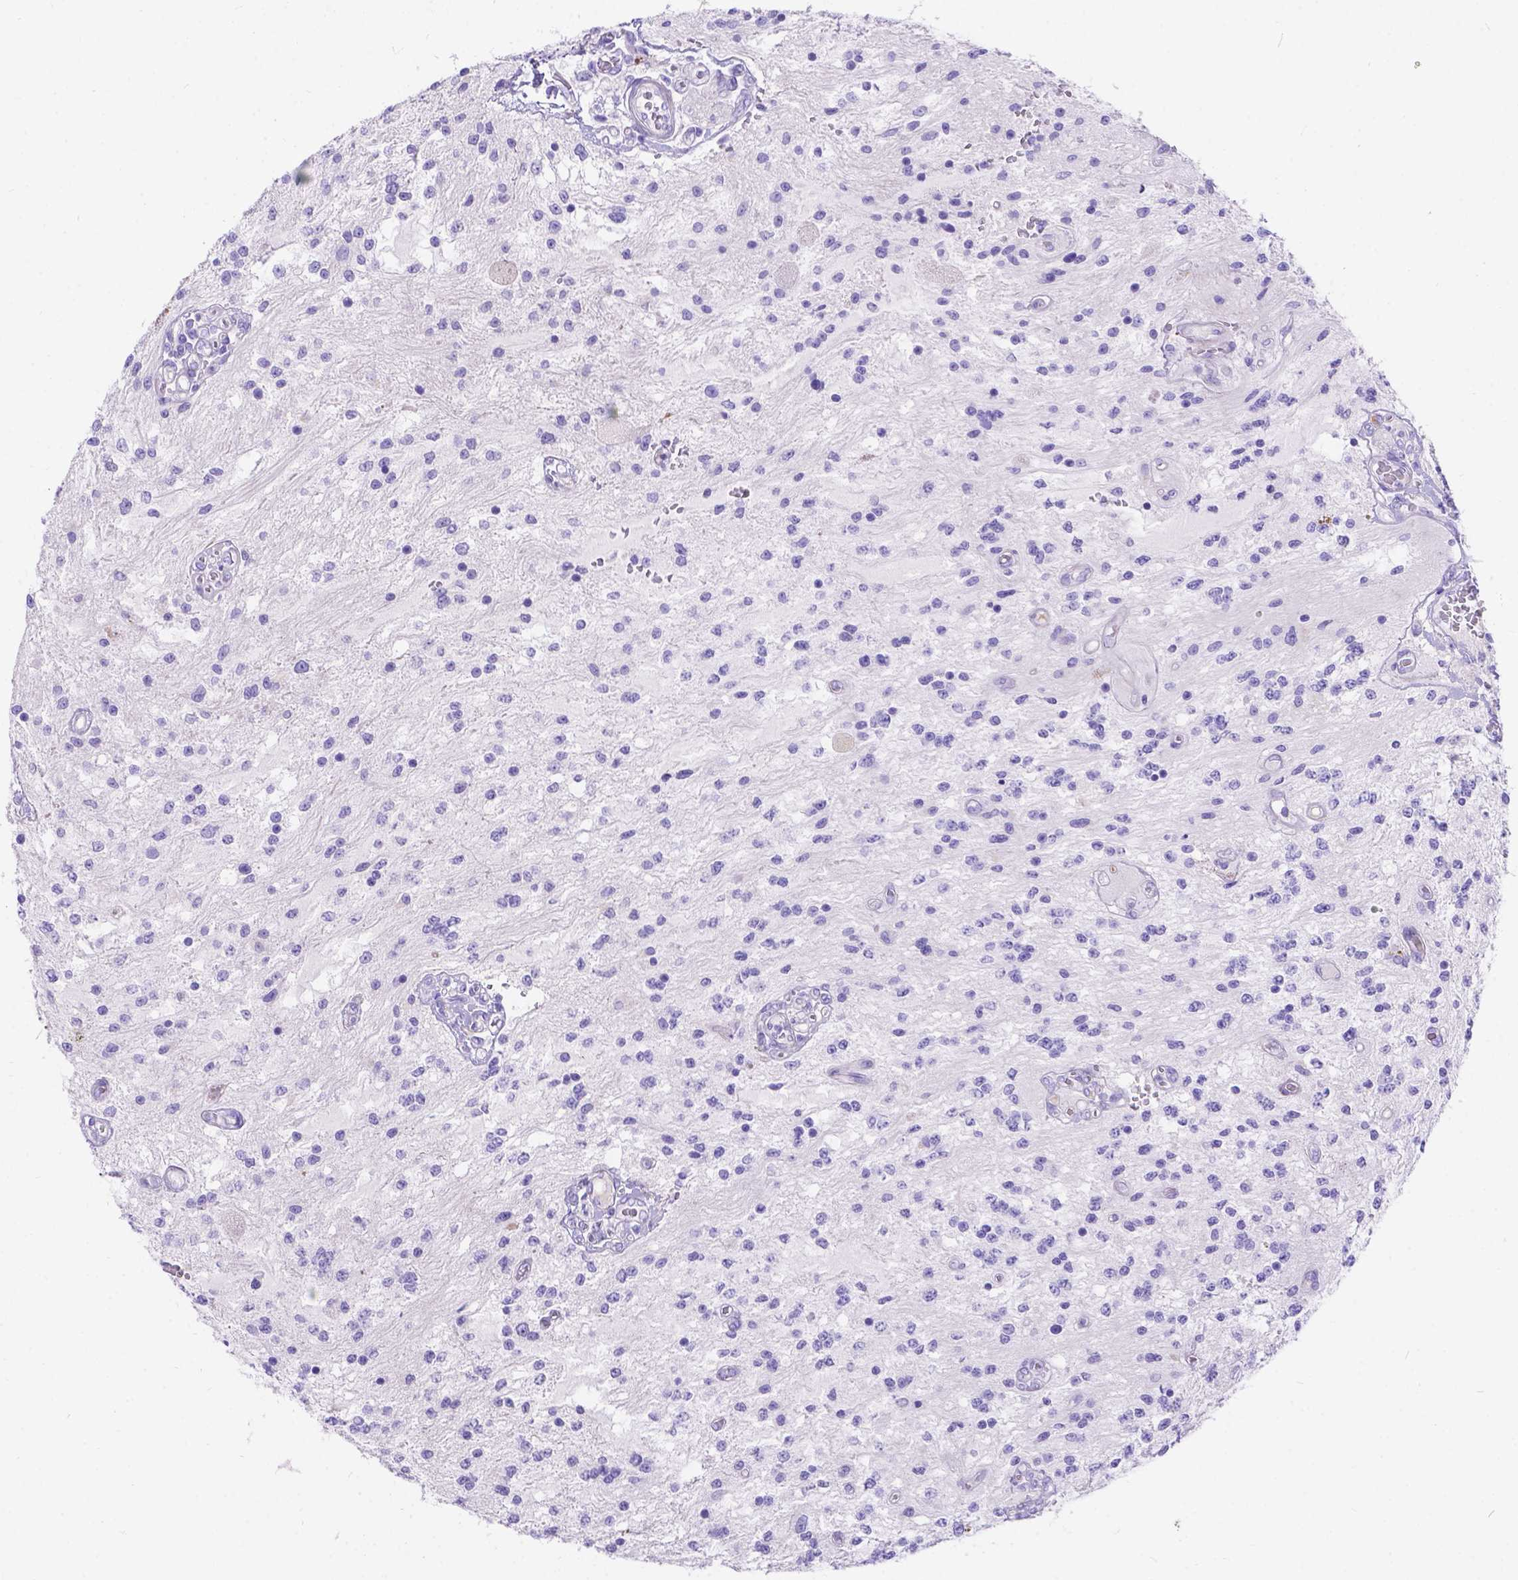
{"staining": {"intensity": "negative", "quantity": "none", "location": "none"}, "tissue": "glioma", "cell_type": "Tumor cells", "image_type": "cancer", "snomed": [{"axis": "morphology", "description": "Glioma, malignant, Low grade"}, {"axis": "topography", "description": "Cerebellum"}], "caption": "A high-resolution image shows immunohistochemistry staining of glioma, which displays no significant positivity in tumor cells.", "gene": "KLHL10", "patient": {"sex": "female", "age": 14}}